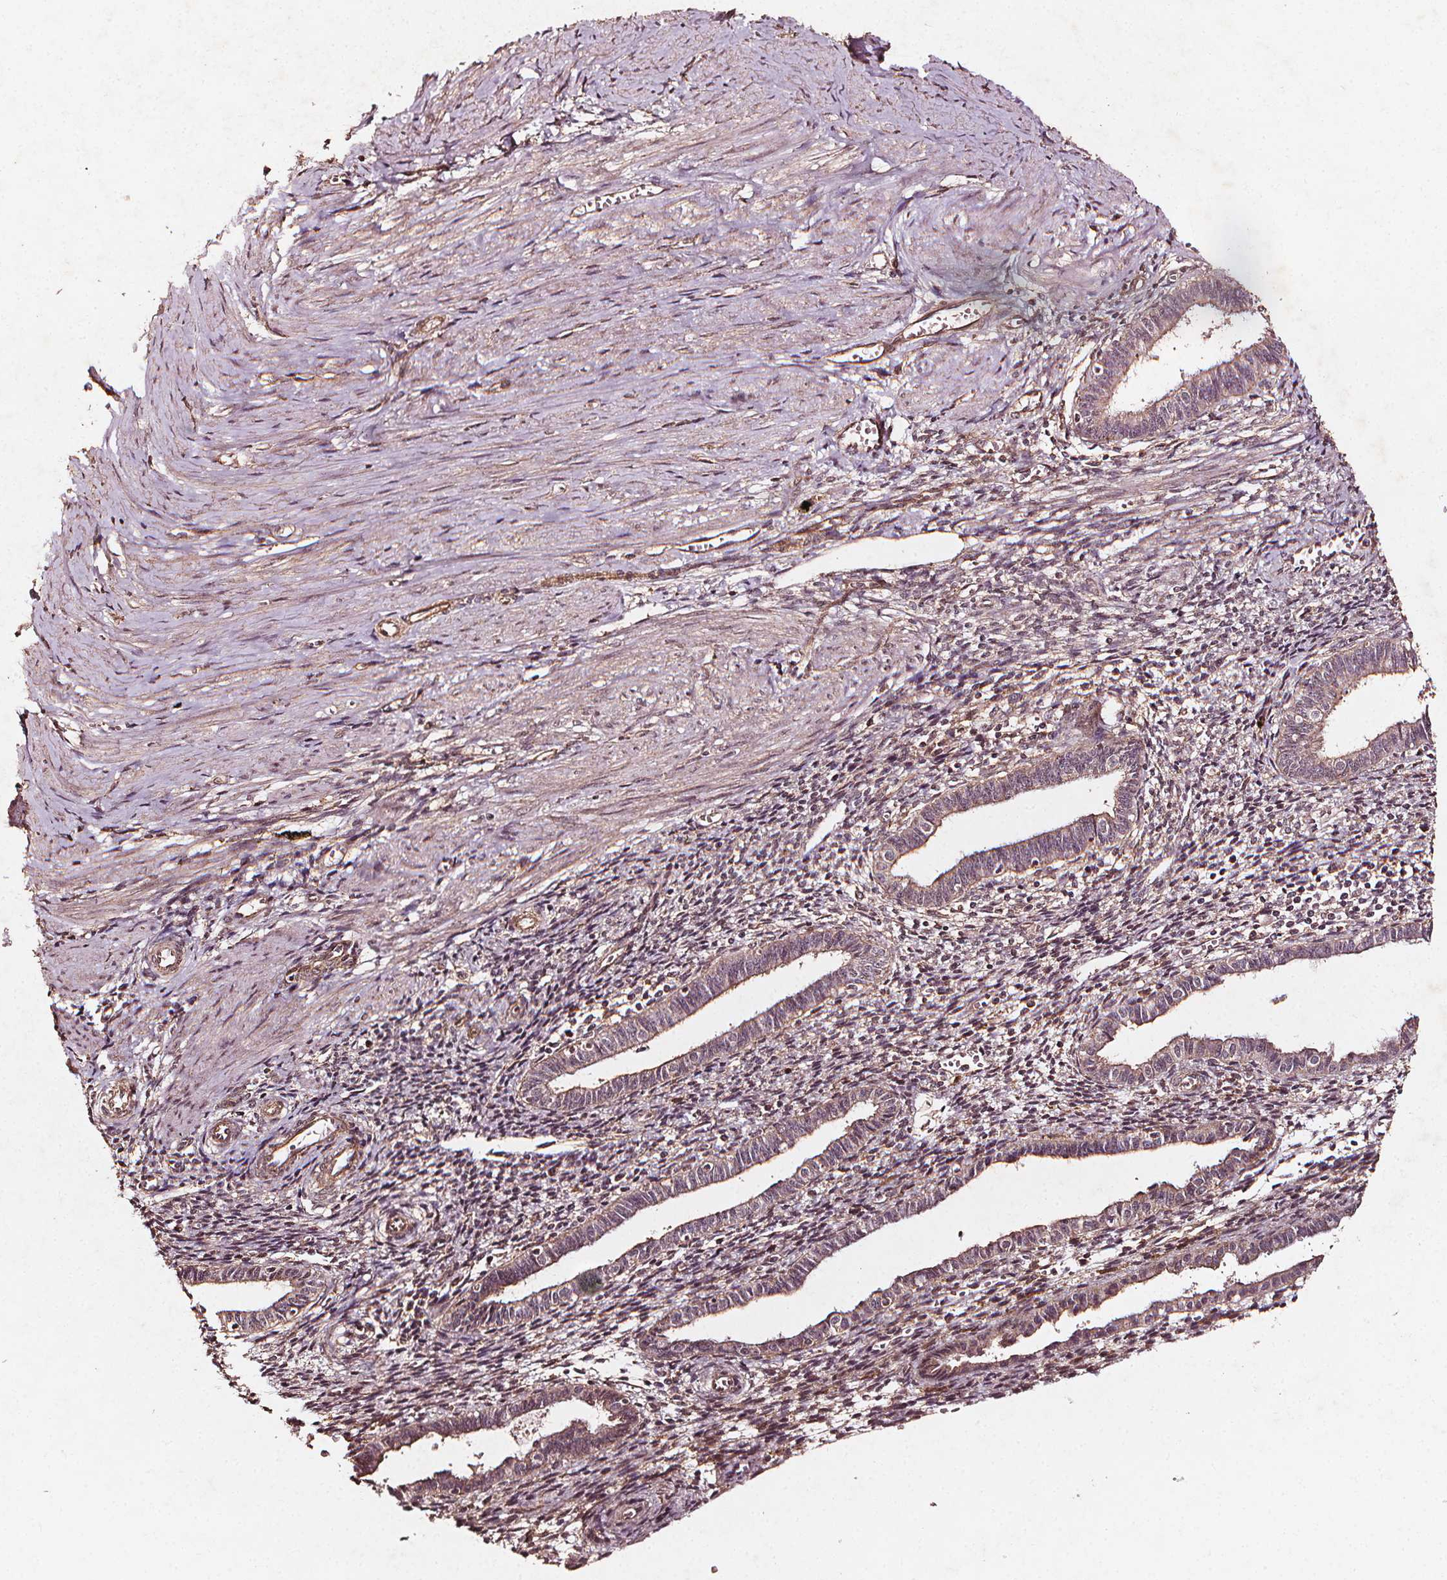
{"staining": {"intensity": "weak", "quantity": "25%-75%", "location": "cytoplasmic/membranous"}, "tissue": "endometrium", "cell_type": "Cells in endometrial stroma", "image_type": "normal", "snomed": [{"axis": "morphology", "description": "Normal tissue, NOS"}, {"axis": "topography", "description": "Endometrium"}], "caption": "High-power microscopy captured an IHC histopathology image of unremarkable endometrium, revealing weak cytoplasmic/membranous staining in approximately 25%-75% of cells in endometrial stroma.", "gene": "ABCA1", "patient": {"sex": "female", "age": 37}}